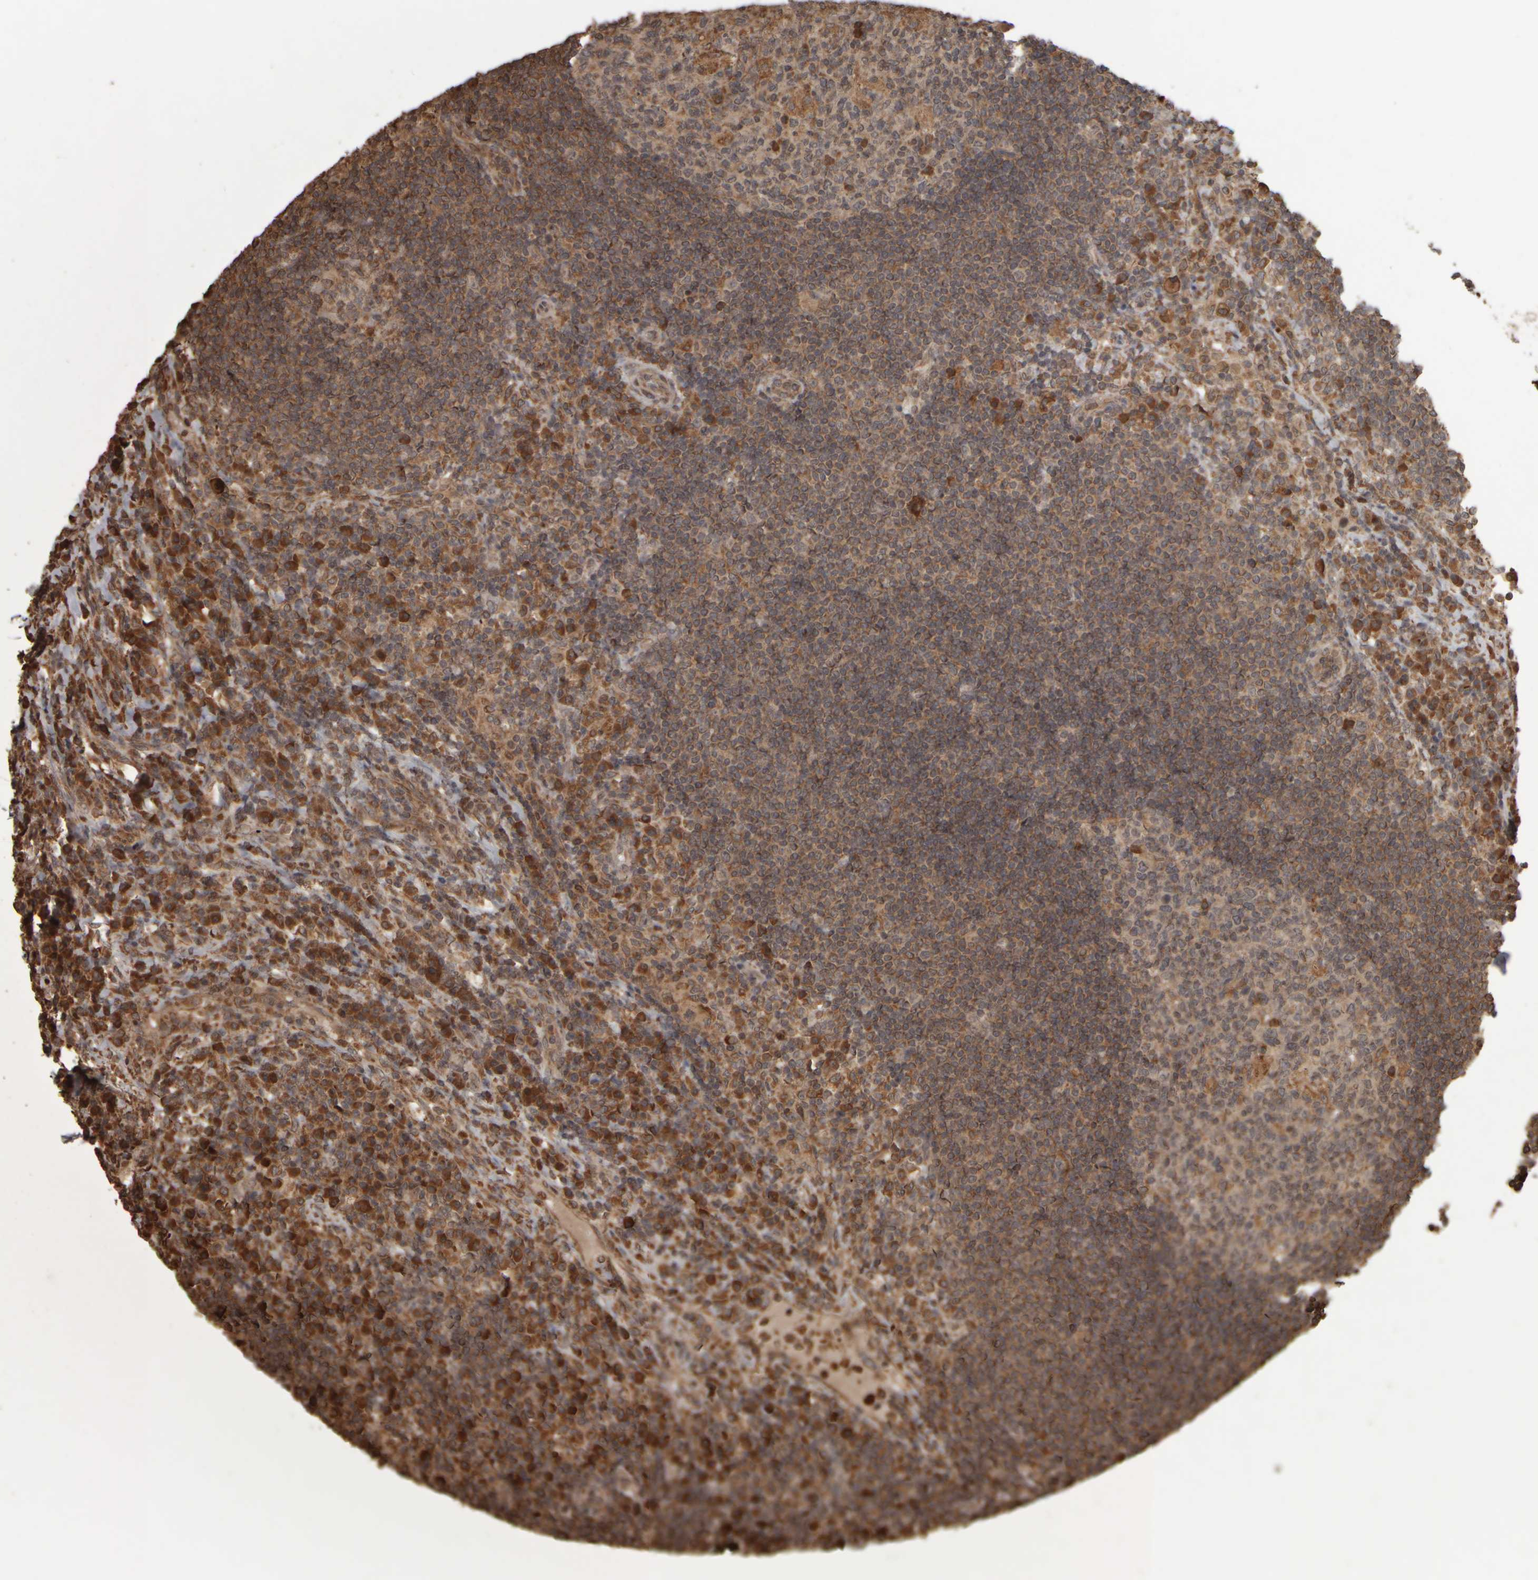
{"staining": {"intensity": "moderate", "quantity": ">75%", "location": "cytoplasmic/membranous"}, "tissue": "lymph node", "cell_type": "Germinal center cells", "image_type": "normal", "snomed": [{"axis": "morphology", "description": "Normal tissue, NOS"}, {"axis": "topography", "description": "Lymph node"}], "caption": "This is a photomicrograph of immunohistochemistry staining of normal lymph node, which shows moderate positivity in the cytoplasmic/membranous of germinal center cells.", "gene": "AGBL3", "patient": {"sex": "female", "age": 53}}